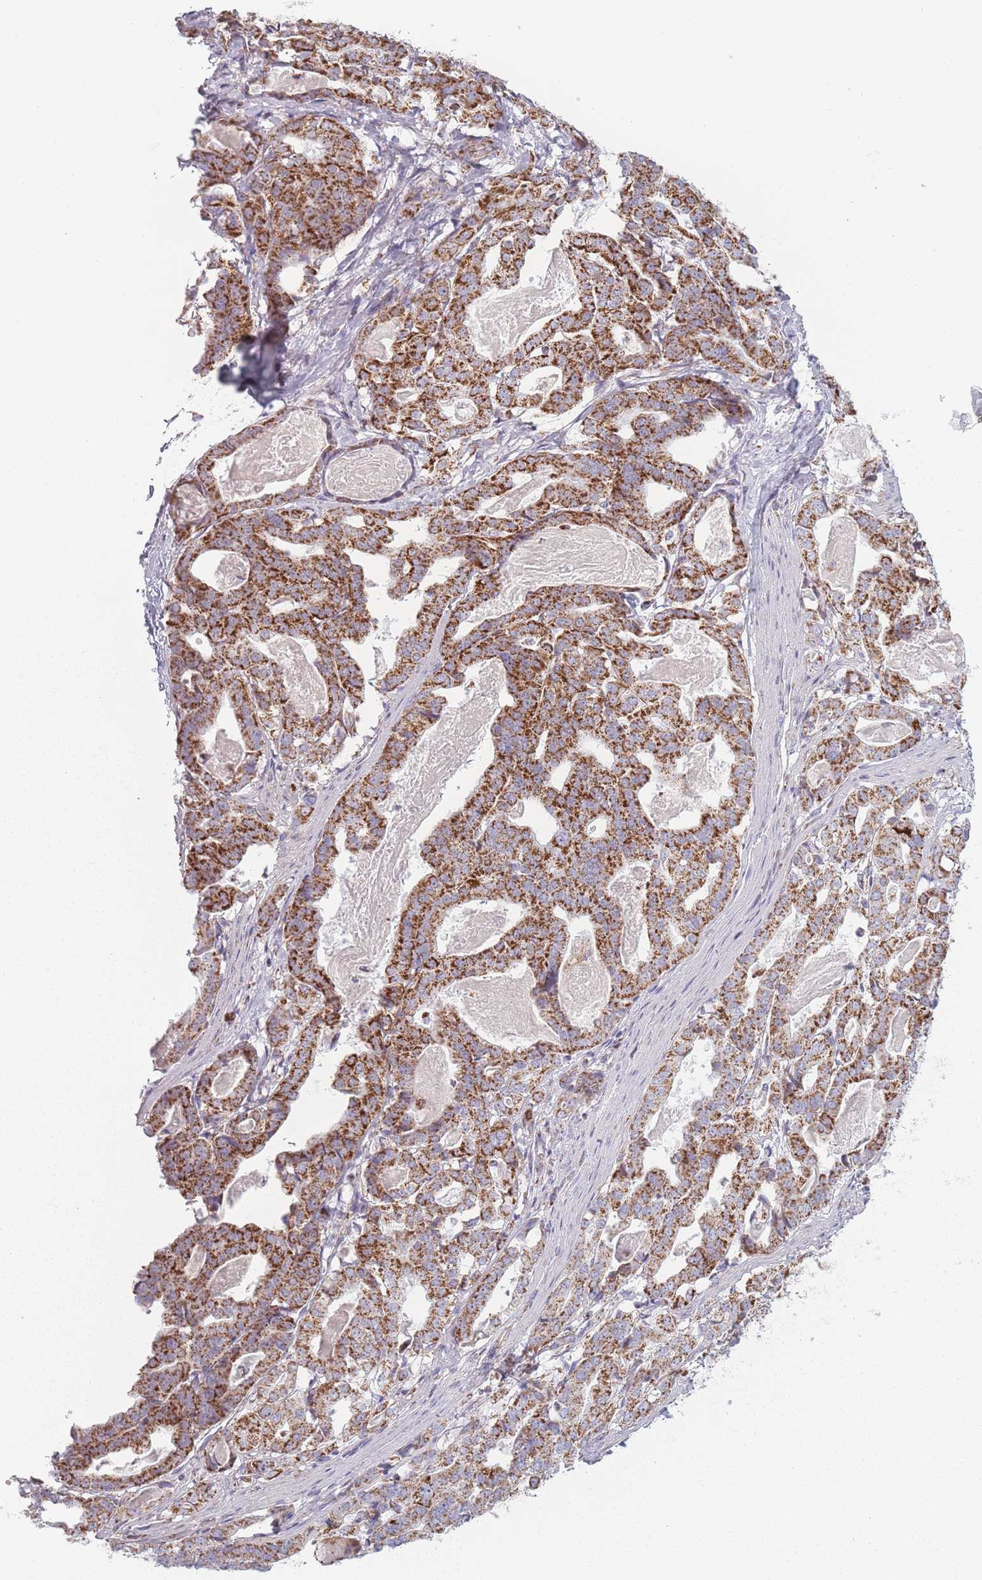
{"staining": {"intensity": "strong", "quantity": ">75%", "location": "cytoplasmic/membranous"}, "tissue": "stomach cancer", "cell_type": "Tumor cells", "image_type": "cancer", "snomed": [{"axis": "morphology", "description": "Adenocarcinoma, NOS"}, {"axis": "topography", "description": "Stomach"}], "caption": "Immunohistochemistry micrograph of neoplastic tissue: human stomach adenocarcinoma stained using immunohistochemistry (IHC) exhibits high levels of strong protein expression localized specifically in the cytoplasmic/membranous of tumor cells, appearing as a cytoplasmic/membranous brown color.", "gene": "DCHS1", "patient": {"sex": "male", "age": 48}}